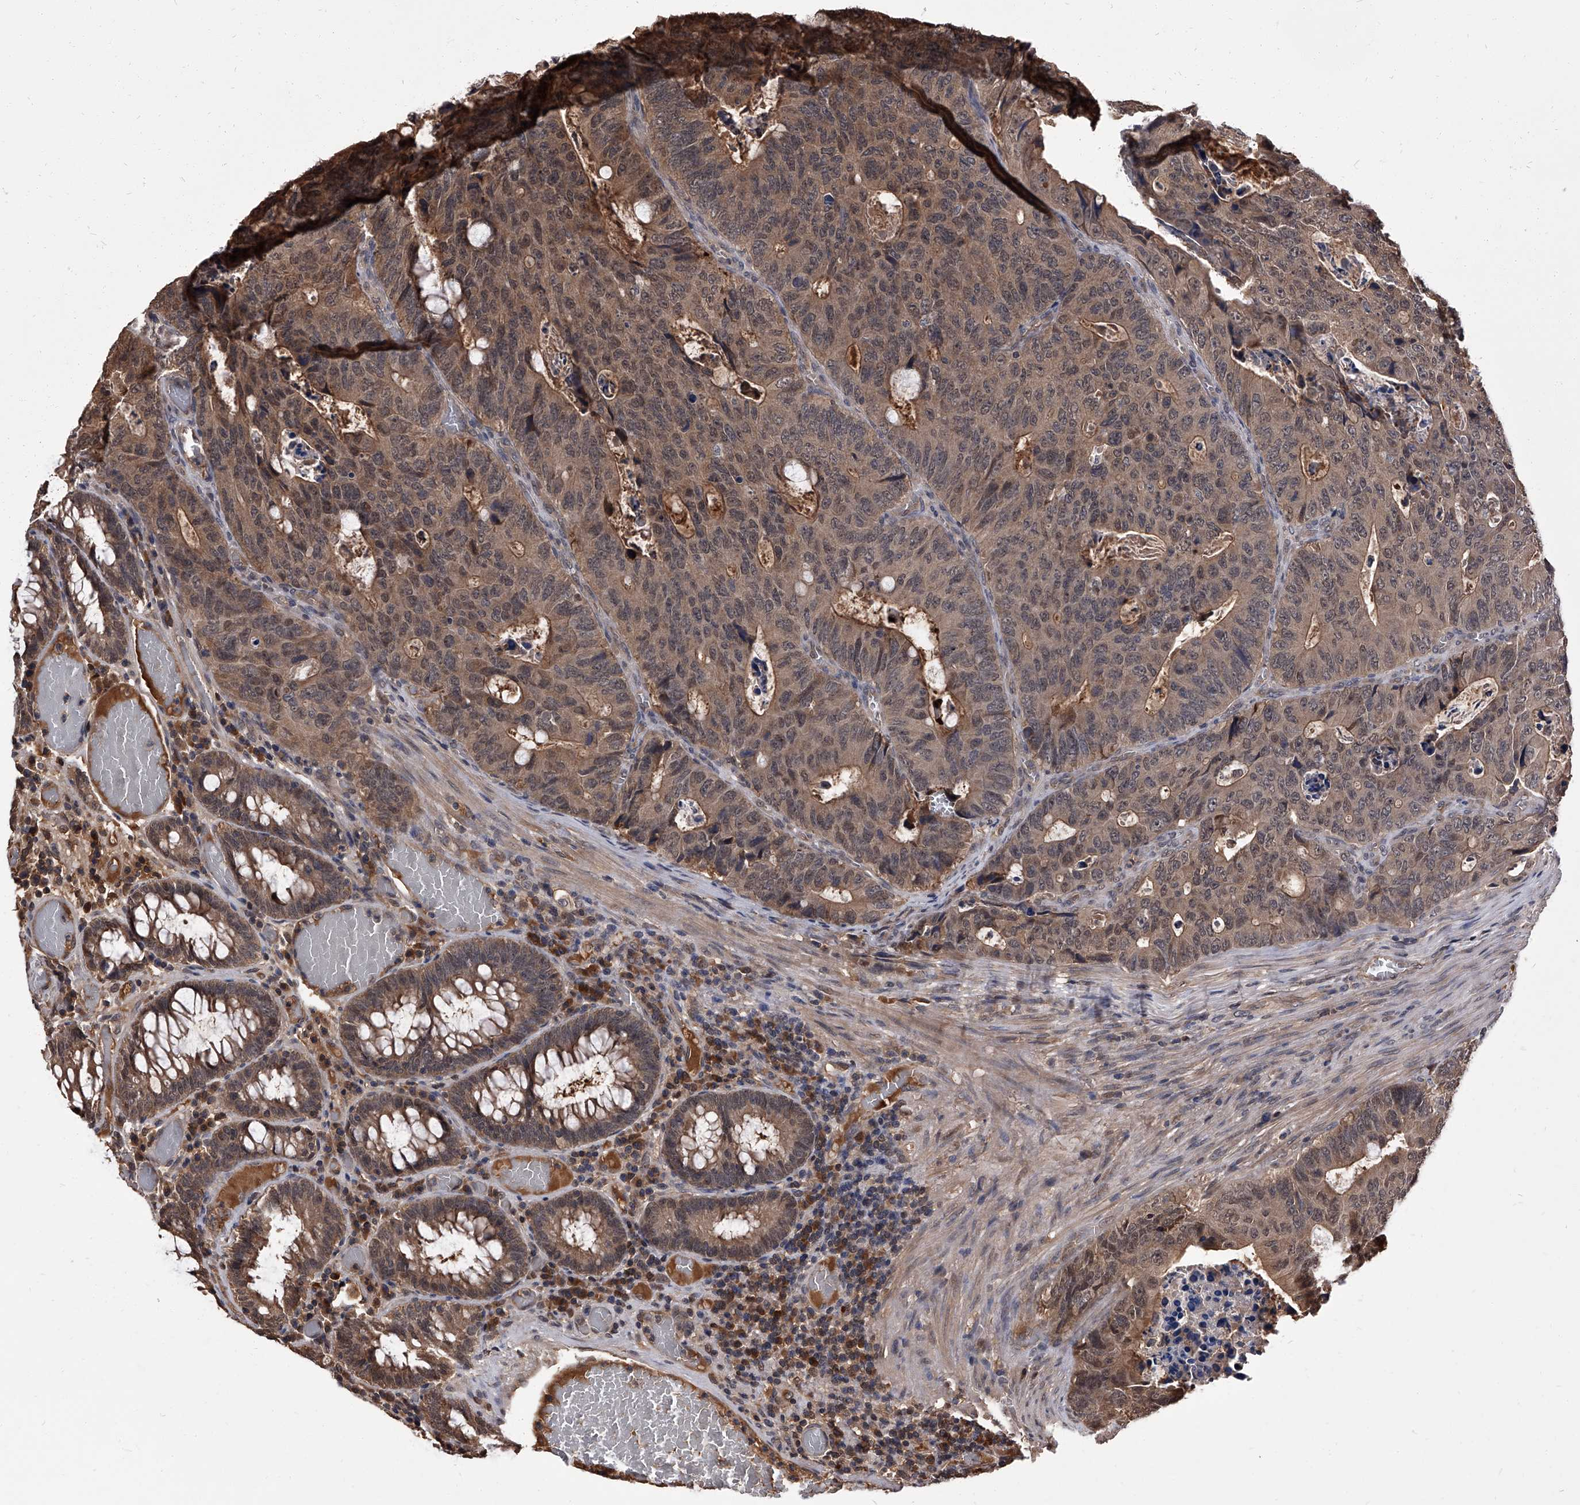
{"staining": {"intensity": "moderate", "quantity": "25%-75%", "location": "cytoplasmic/membranous,nuclear"}, "tissue": "colorectal cancer", "cell_type": "Tumor cells", "image_type": "cancer", "snomed": [{"axis": "morphology", "description": "Adenocarcinoma, NOS"}, {"axis": "topography", "description": "Colon"}], "caption": "DAB immunohistochemical staining of colorectal adenocarcinoma displays moderate cytoplasmic/membranous and nuclear protein expression in approximately 25%-75% of tumor cells. The staining is performed using DAB brown chromogen to label protein expression. The nuclei are counter-stained blue using hematoxylin.", "gene": "SLC18B1", "patient": {"sex": "male", "age": 87}}